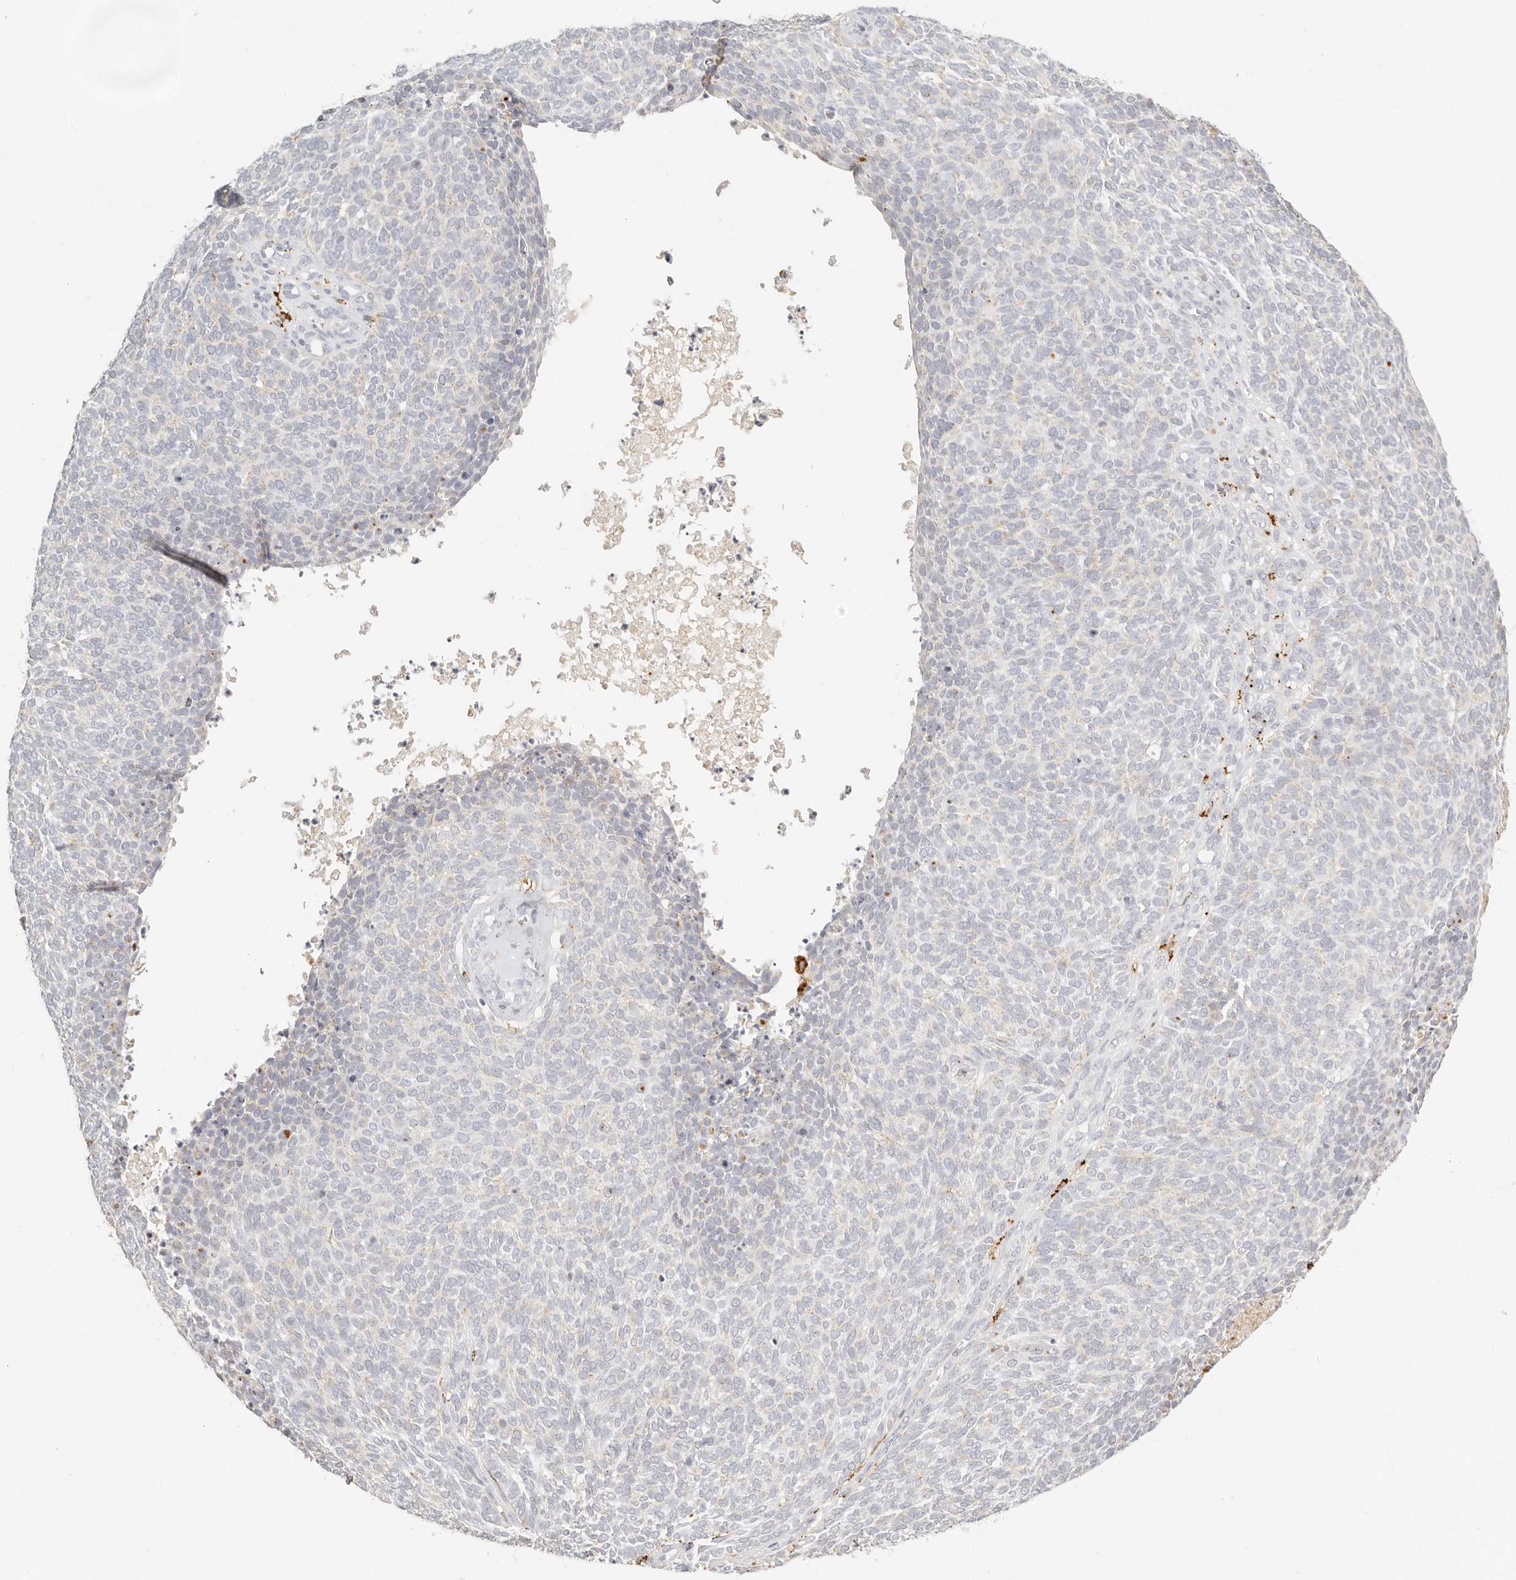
{"staining": {"intensity": "weak", "quantity": "<25%", "location": "cytoplasmic/membranous"}, "tissue": "skin cancer", "cell_type": "Tumor cells", "image_type": "cancer", "snomed": [{"axis": "morphology", "description": "Squamous cell carcinoma, NOS"}, {"axis": "topography", "description": "Skin"}], "caption": "Immunohistochemical staining of skin cancer (squamous cell carcinoma) reveals no significant staining in tumor cells. The staining is performed using DAB (3,3'-diaminobenzidine) brown chromogen with nuclei counter-stained in using hematoxylin.", "gene": "RNASET2", "patient": {"sex": "female", "age": 90}}